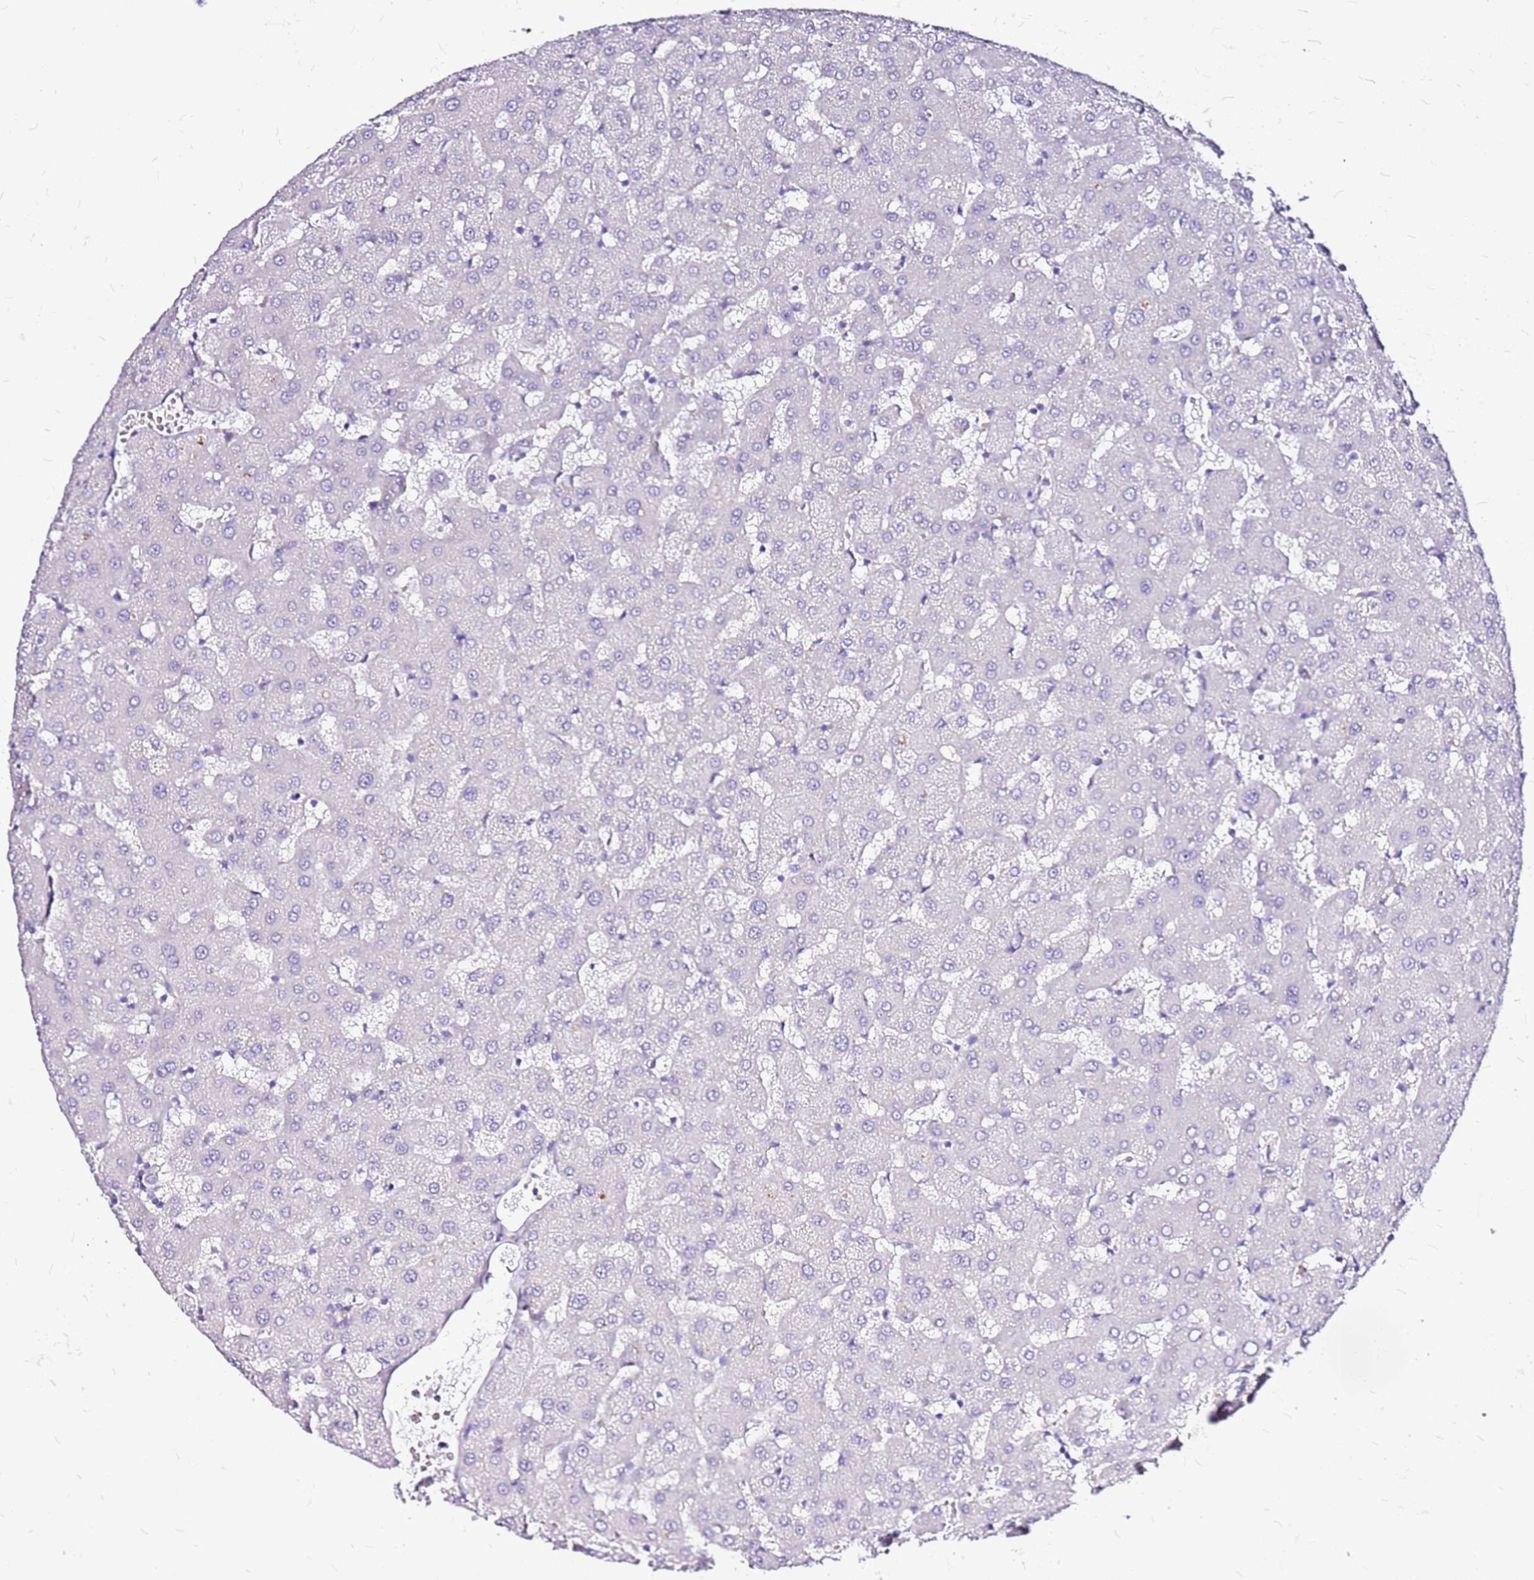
{"staining": {"intensity": "negative", "quantity": "none", "location": "none"}, "tissue": "liver", "cell_type": "Cholangiocytes", "image_type": "normal", "snomed": [{"axis": "morphology", "description": "Normal tissue, NOS"}, {"axis": "topography", "description": "Liver"}], "caption": "Immunohistochemistry (IHC) photomicrograph of unremarkable liver: liver stained with DAB (3,3'-diaminobenzidine) reveals no significant protein staining in cholangiocytes. (DAB (3,3'-diaminobenzidine) immunohistochemistry (IHC), high magnification).", "gene": "CASD1", "patient": {"sex": "female", "age": 63}}